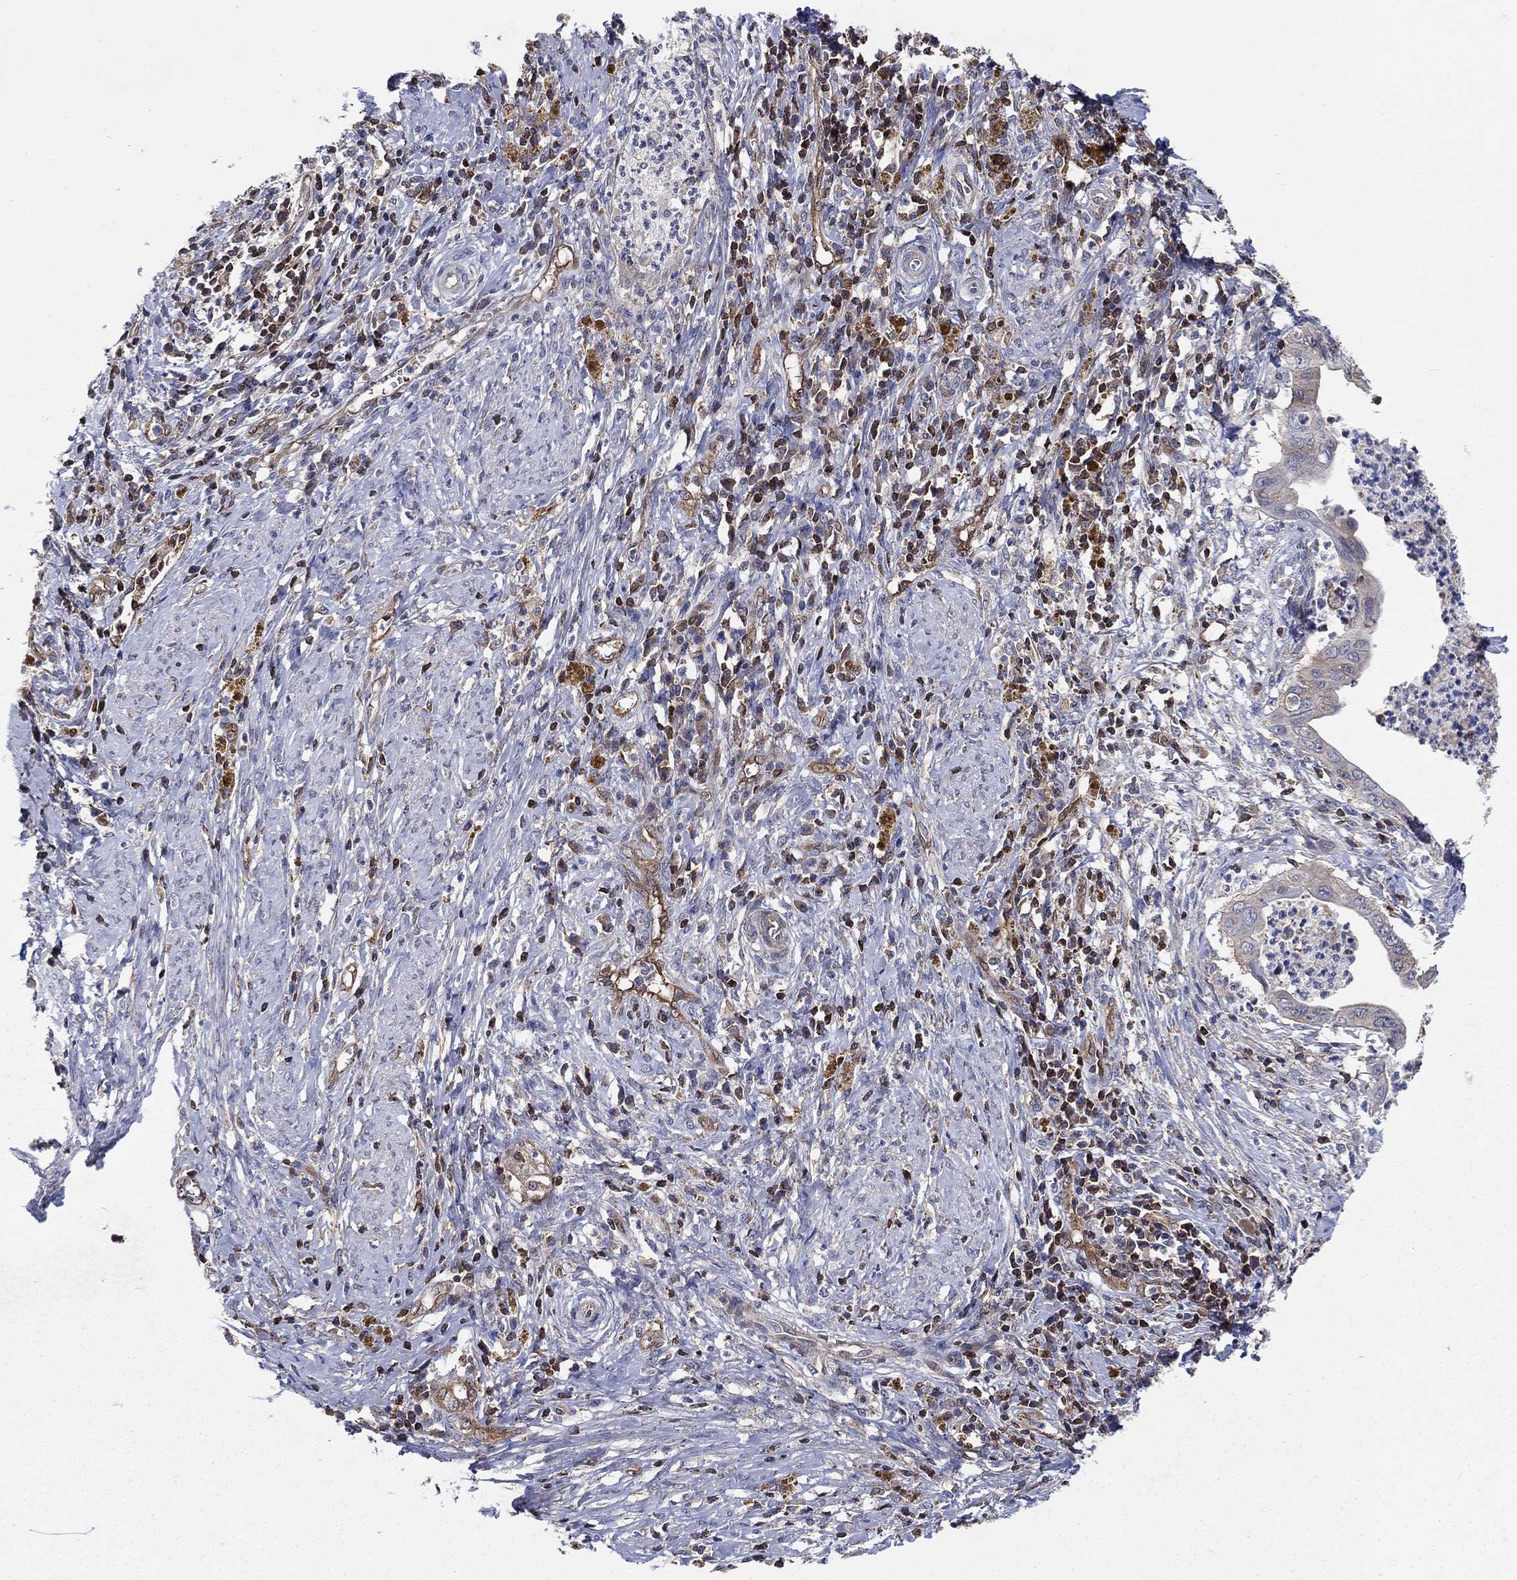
{"staining": {"intensity": "weak", "quantity": "<25%", "location": "cytoplasmic/membranous"}, "tissue": "cervical cancer", "cell_type": "Tumor cells", "image_type": "cancer", "snomed": [{"axis": "morphology", "description": "Adenocarcinoma, NOS"}, {"axis": "topography", "description": "Cervix"}], "caption": "DAB immunohistochemical staining of human adenocarcinoma (cervical) exhibits no significant expression in tumor cells.", "gene": "AGFG2", "patient": {"sex": "female", "age": 42}}